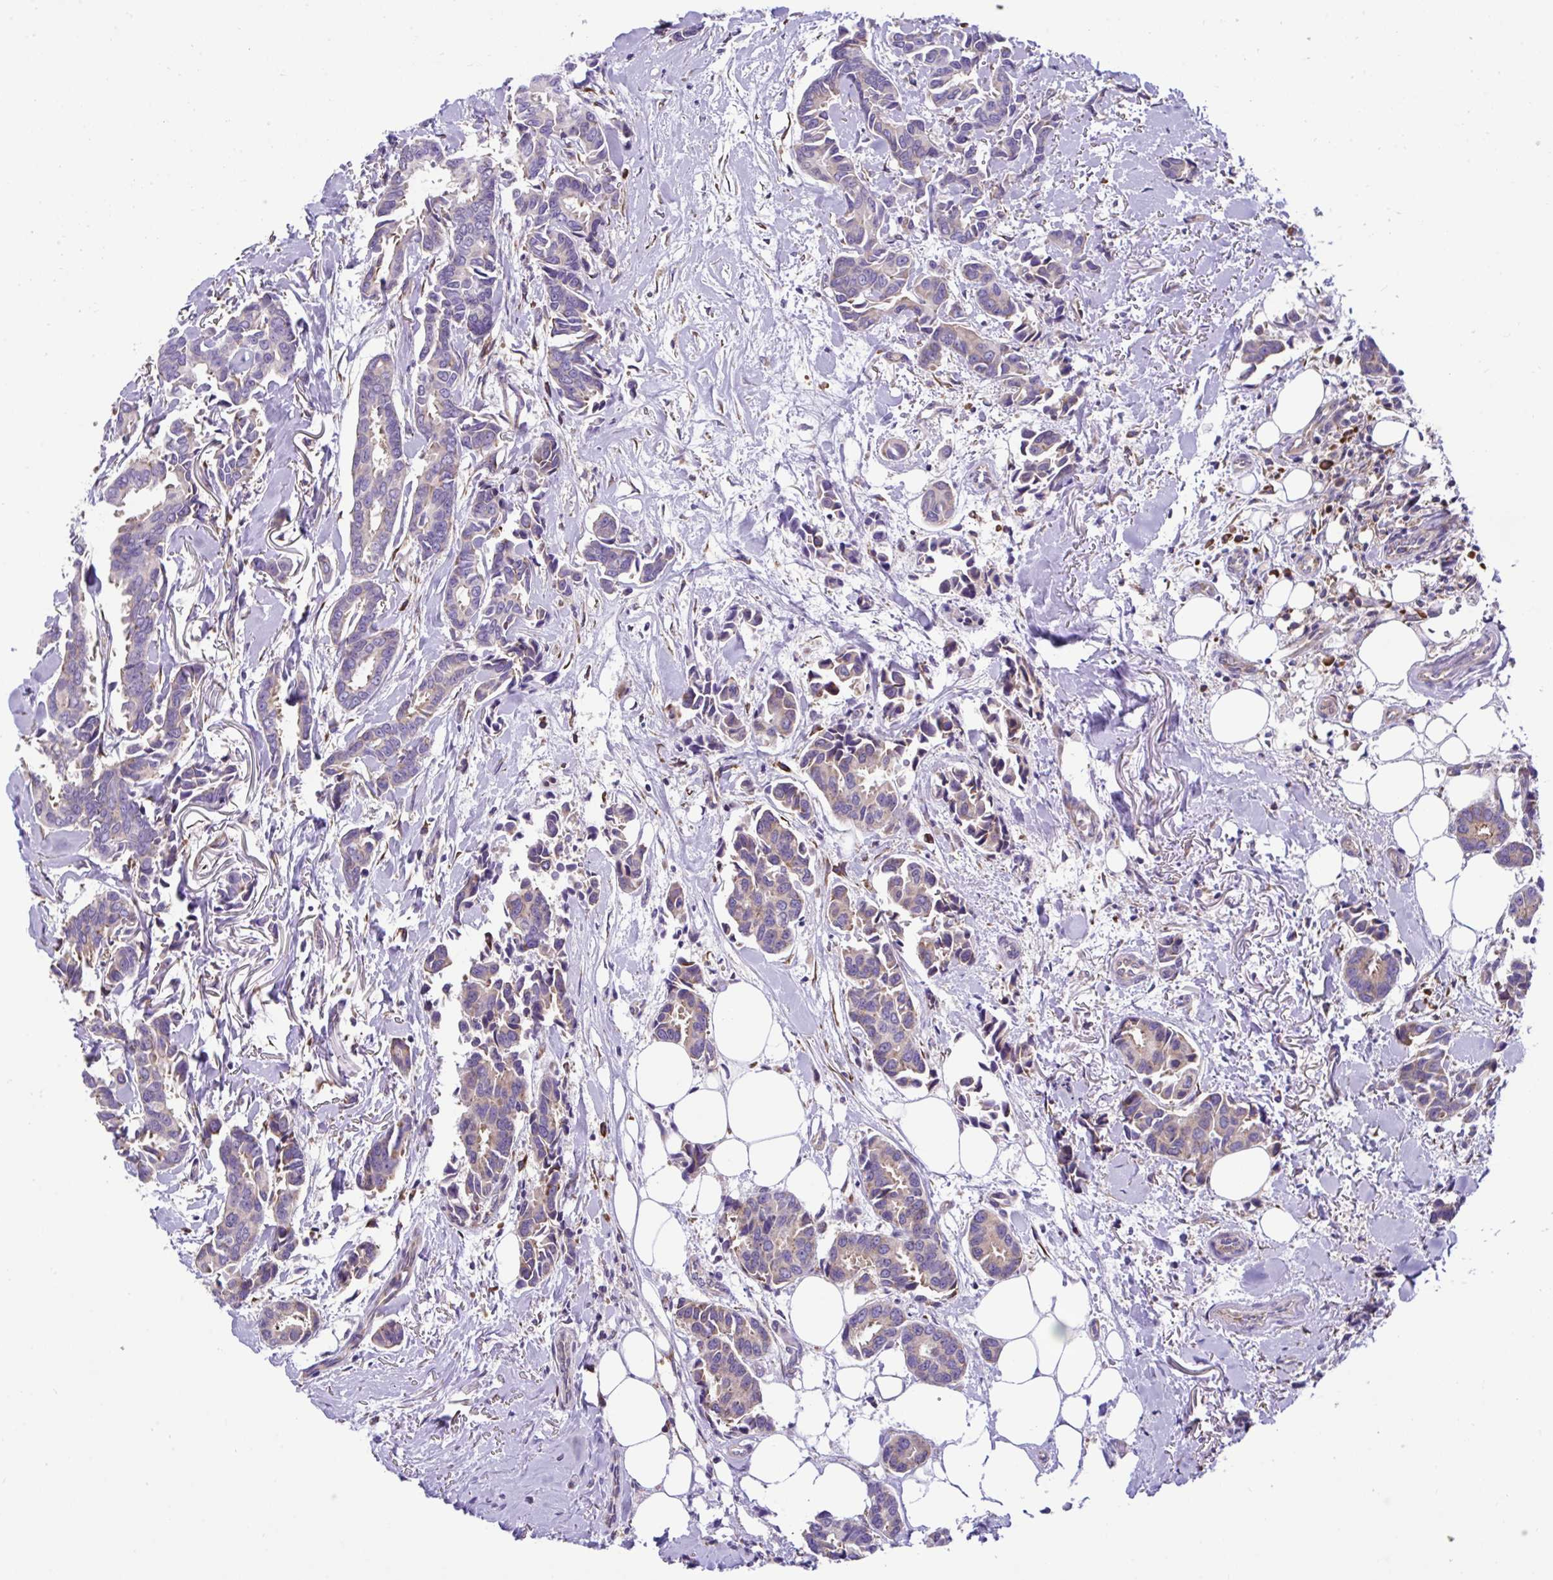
{"staining": {"intensity": "weak", "quantity": "25%-75%", "location": "cytoplasmic/membranous"}, "tissue": "breast cancer", "cell_type": "Tumor cells", "image_type": "cancer", "snomed": [{"axis": "morphology", "description": "Duct carcinoma"}, {"axis": "topography", "description": "Breast"}], "caption": "IHC of human breast cancer (invasive ductal carcinoma) exhibits low levels of weak cytoplasmic/membranous expression in about 25%-75% of tumor cells. The staining was performed using DAB (3,3'-diaminobenzidine) to visualize the protein expression in brown, while the nuclei were stained in blue with hematoxylin (Magnification: 20x).", "gene": "RPL7", "patient": {"sex": "female", "age": 73}}